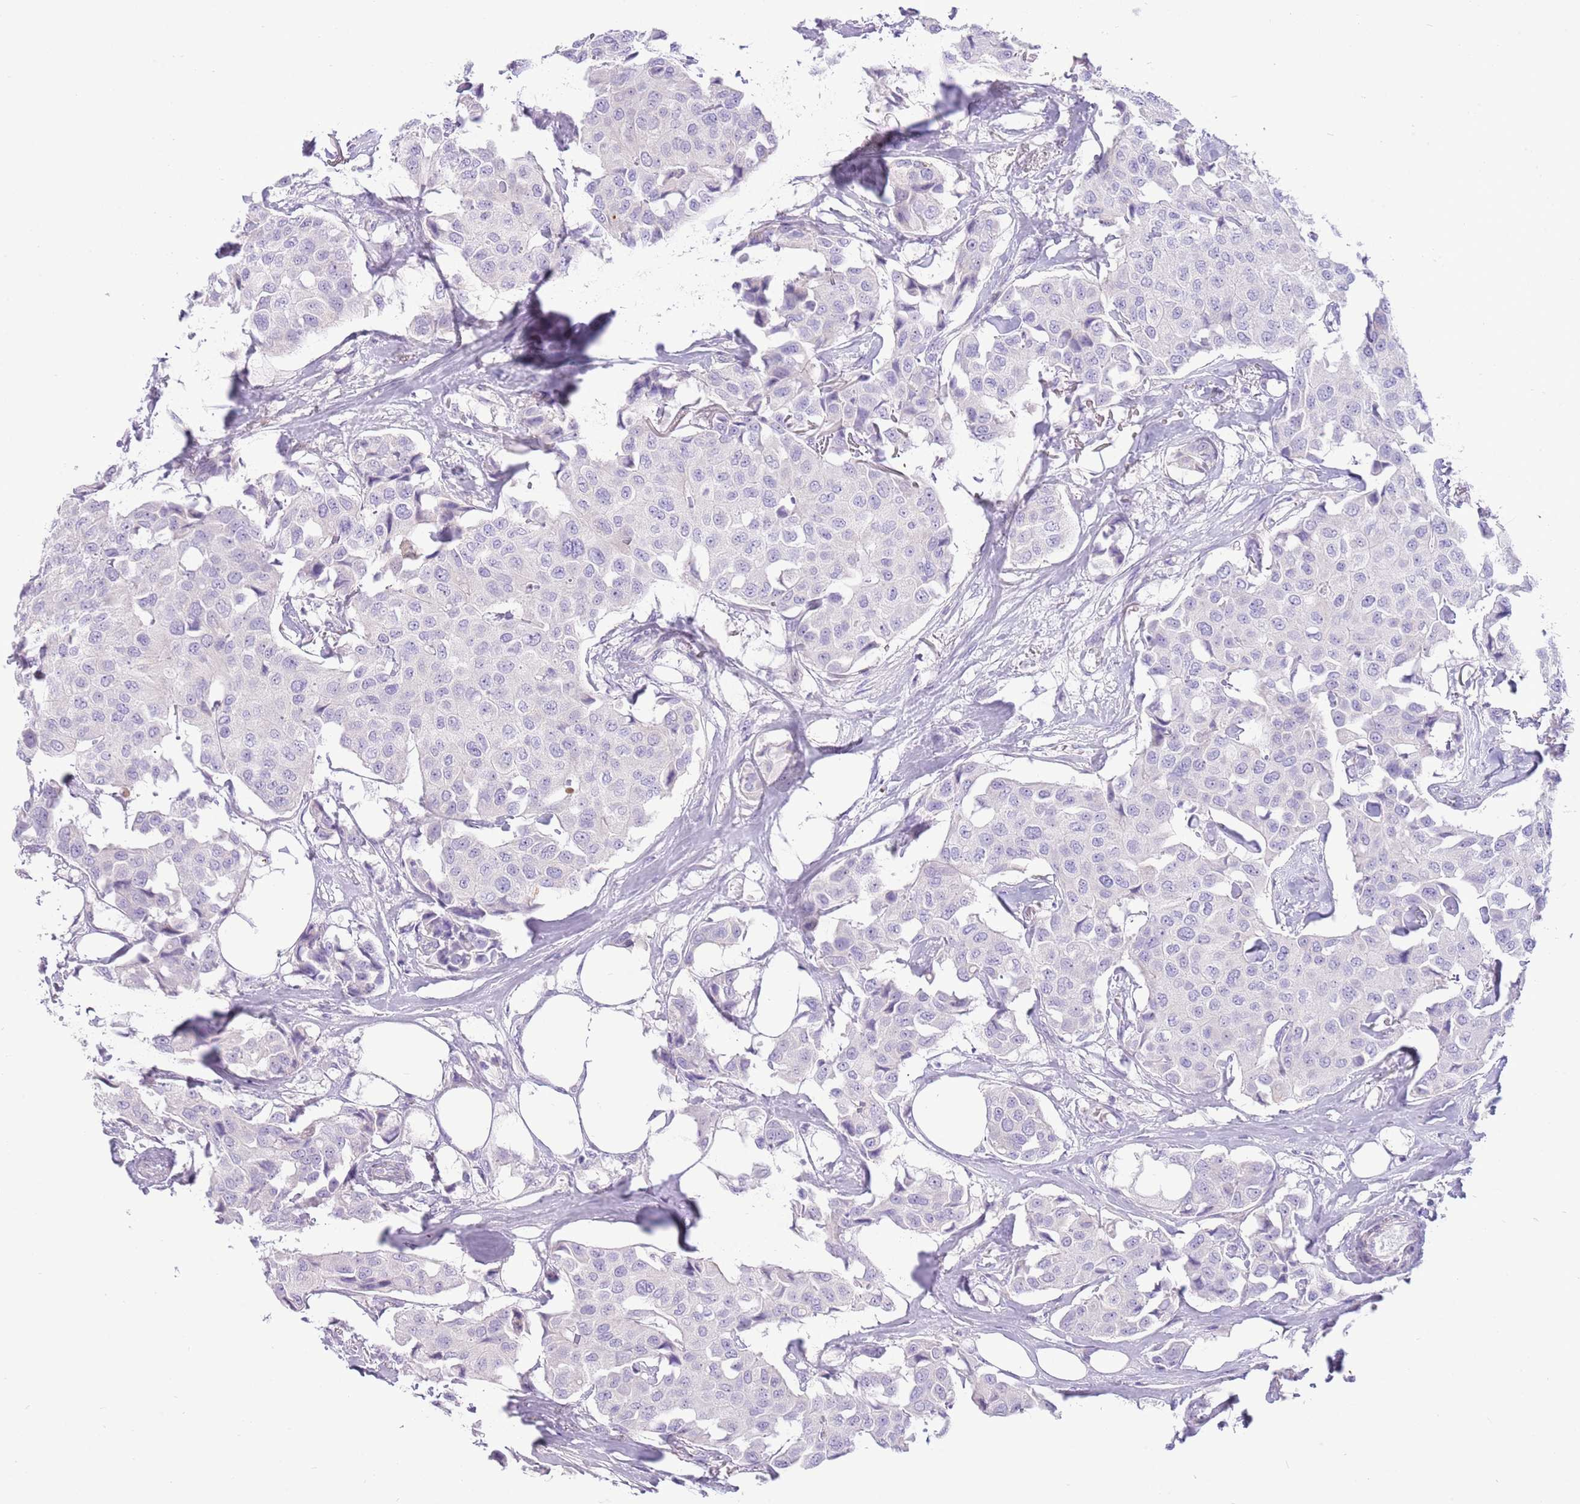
{"staining": {"intensity": "negative", "quantity": "none", "location": "none"}, "tissue": "breast cancer", "cell_type": "Tumor cells", "image_type": "cancer", "snomed": [{"axis": "morphology", "description": "Duct carcinoma"}, {"axis": "topography", "description": "Breast"}], "caption": "Breast invasive ductal carcinoma was stained to show a protein in brown. There is no significant expression in tumor cells.", "gene": "ZC4H2", "patient": {"sex": "female", "age": 80}}